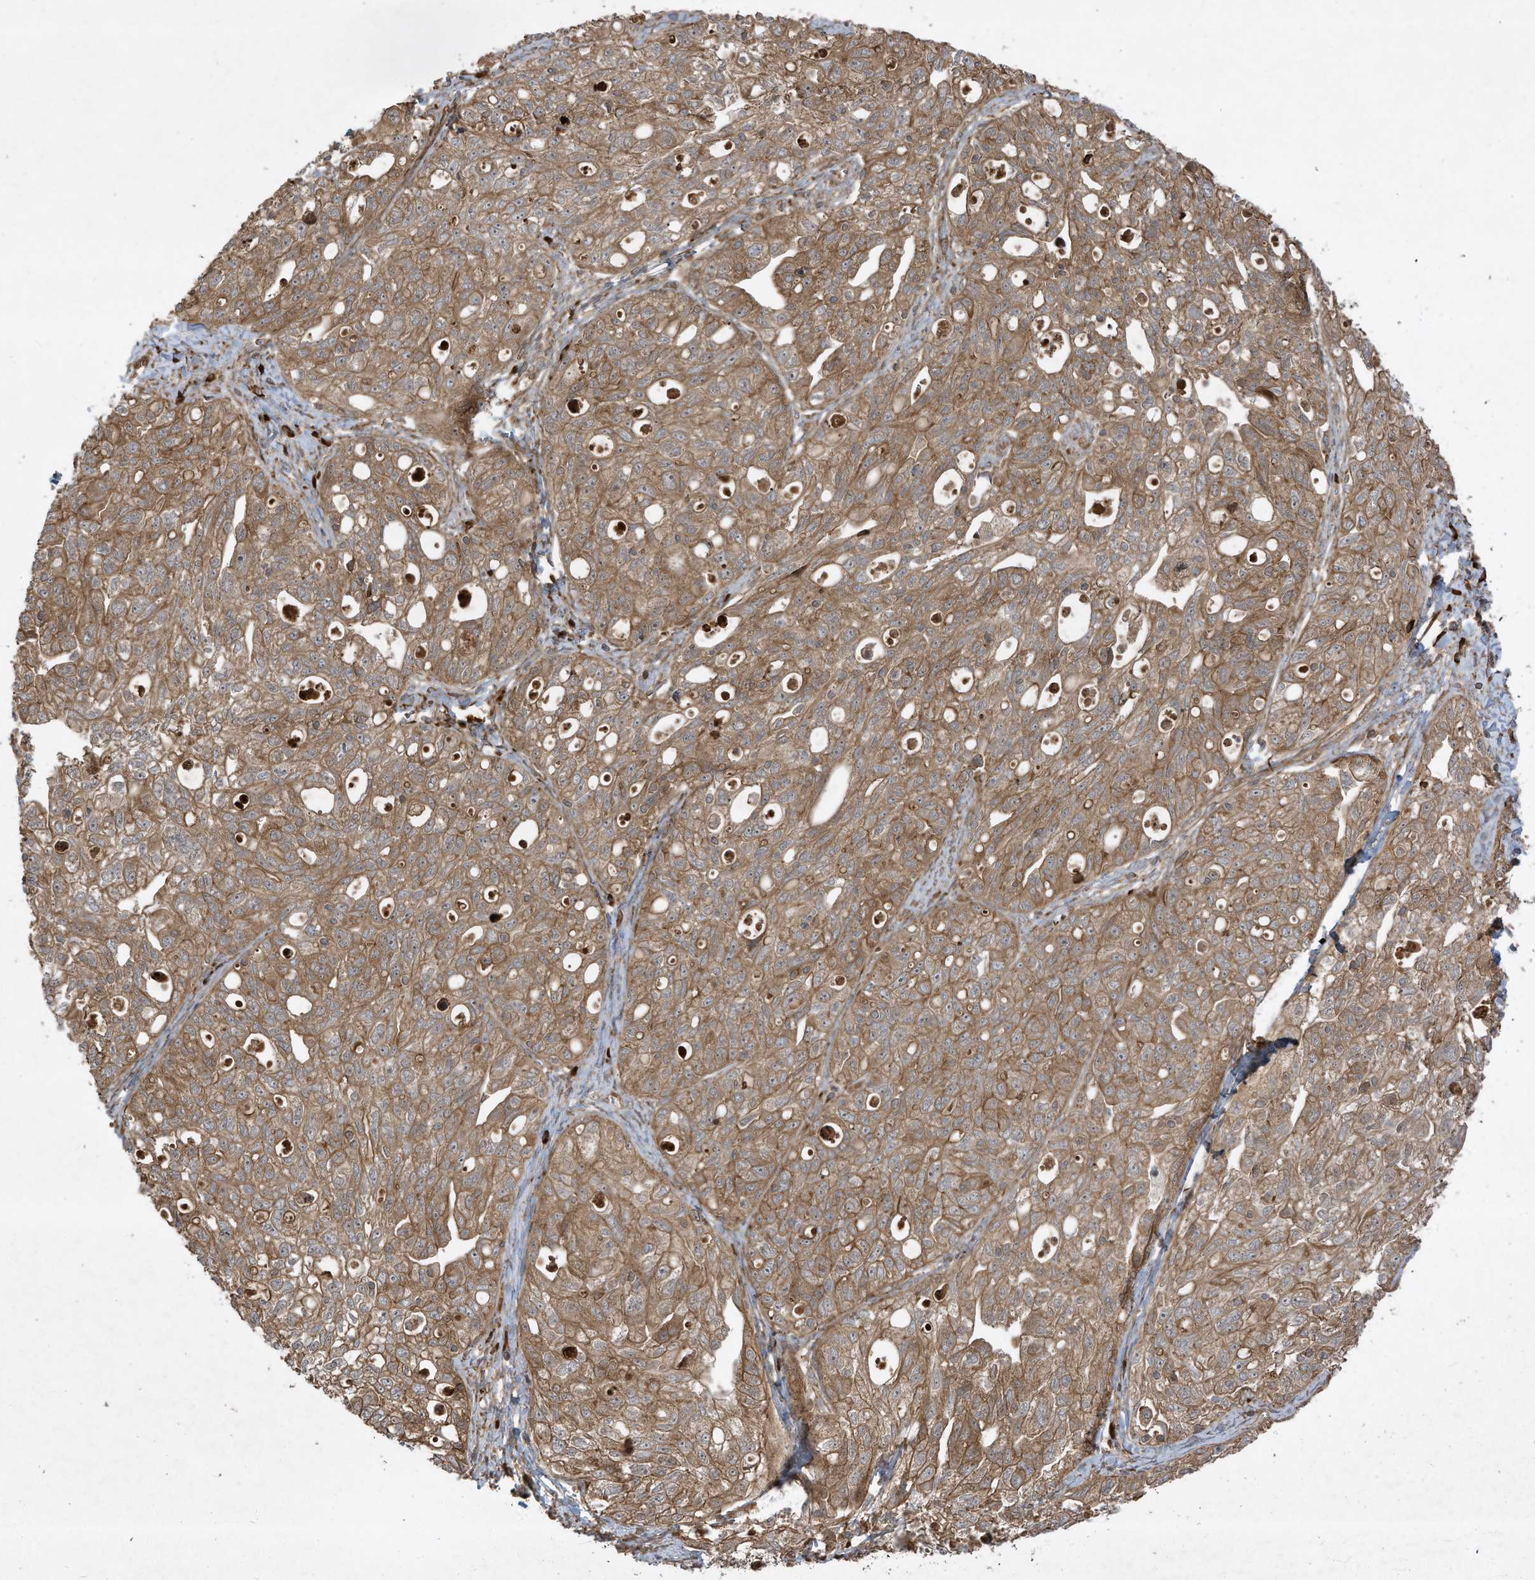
{"staining": {"intensity": "moderate", "quantity": ">75%", "location": "cytoplasmic/membranous"}, "tissue": "ovarian cancer", "cell_type": "Tumor cells", "image_type": "cancer", "snomed": [{"axis": "morphology", "description": "Carcinoma, NOS"}, {"axis": "morphology", "description": "Cystadenocarcinoma, serous, NOS"}, {"axis": "topography", "description": "Ovary"}], "caption": "Immunohistochemistry of human carcinoma (ovarian) exhibits medium levels of moderate cytoplasmic/membranous expression in approximately >75% of tumor cells.", "gene": "DDIT4", "patient": {"sex": "female", "age": 69}}